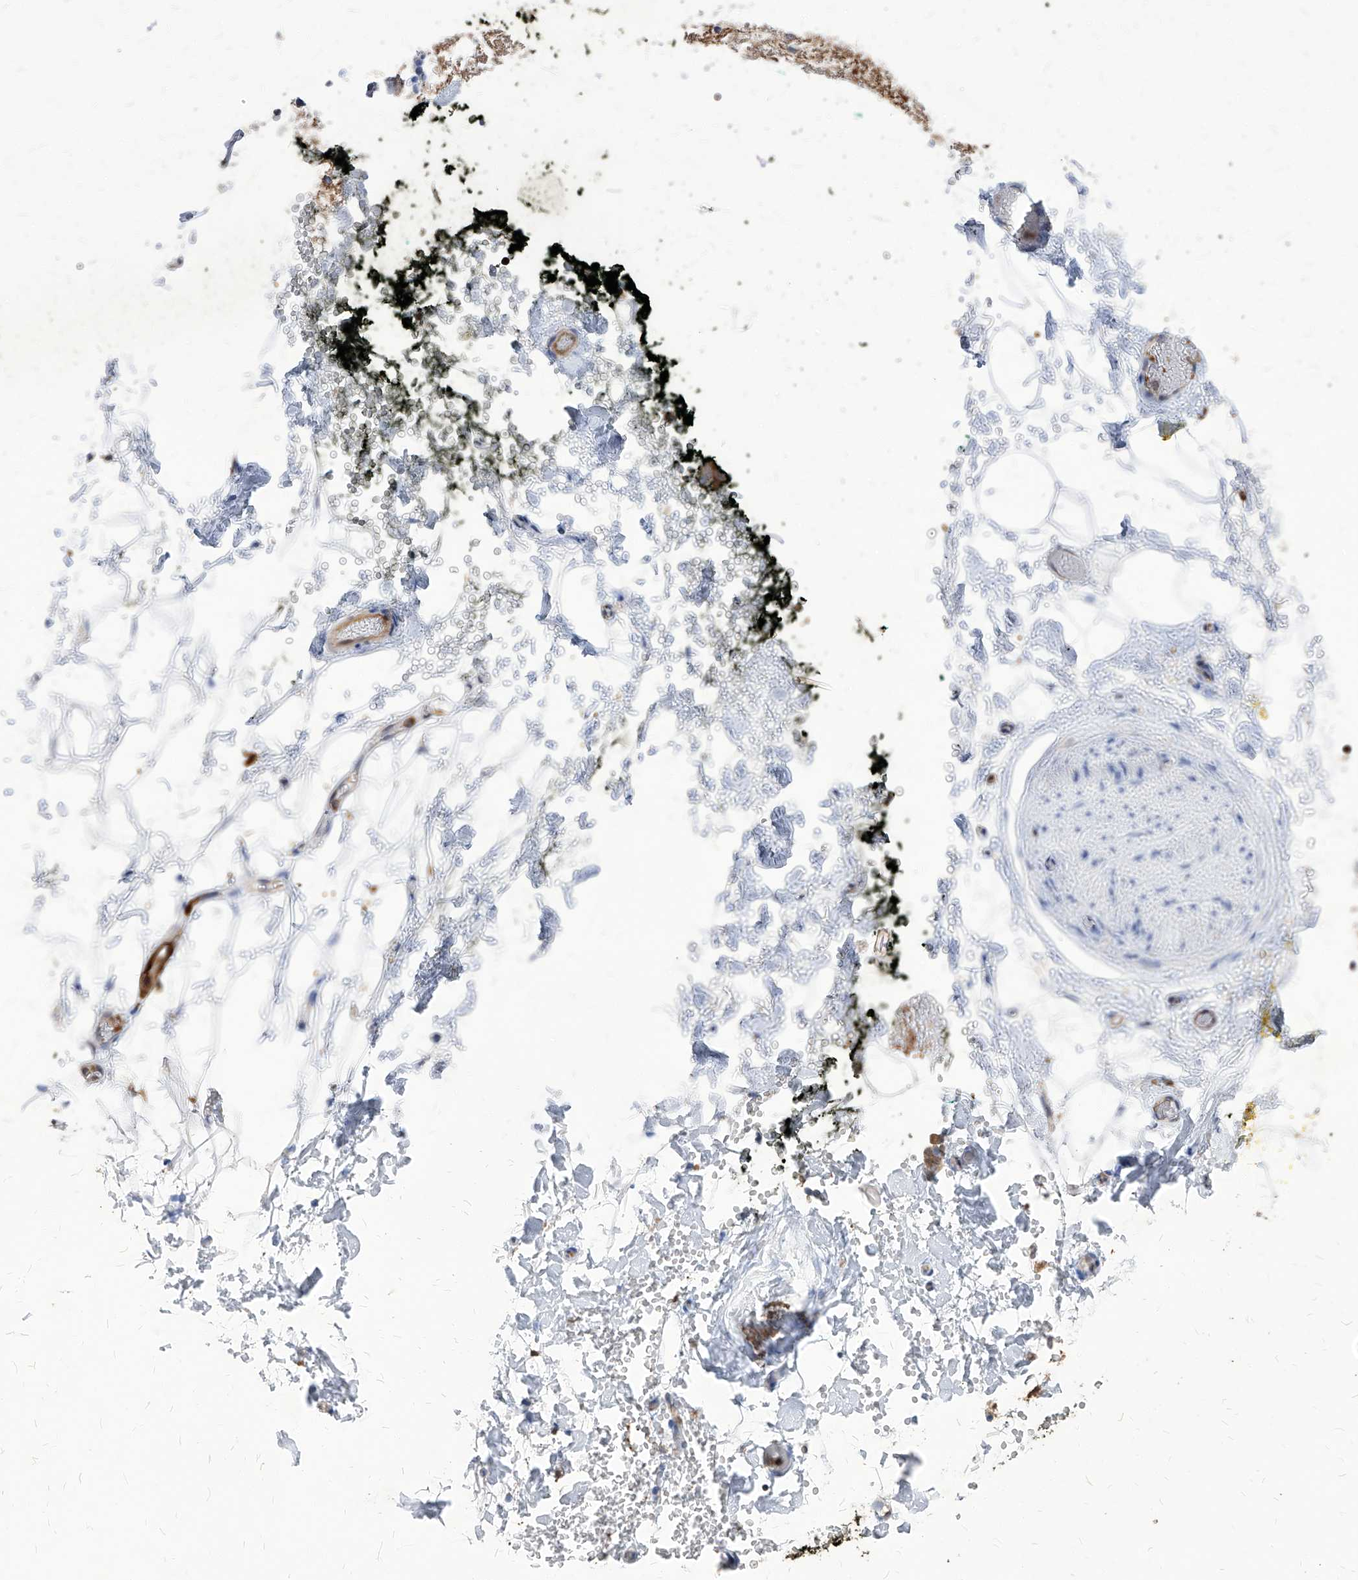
{"staining": {"intensity": "negative", "quantity": "none", "location": "none"}, "tissue": "adipose tissue", "cell_type": "Adipocytes", "image_type": "normal", "snomed": [{"axis": "morphology", "description": "Normal tissue, NOS"}, {"axis": "morphology", "description": "Adenocarcinoma, NOS"}, {"axis": "topography", "description": "Pancreas"}, {"axis": "topography", "description": "Peripheral nerve tissue"}], "caption": "Adipose tissue was stained to show a protein in brown. There is no significant expression in adipocytes. (DAB IHC, high magnification).", "gene": "ABRACL", "patient": {"sex": "male", "age": 59}}